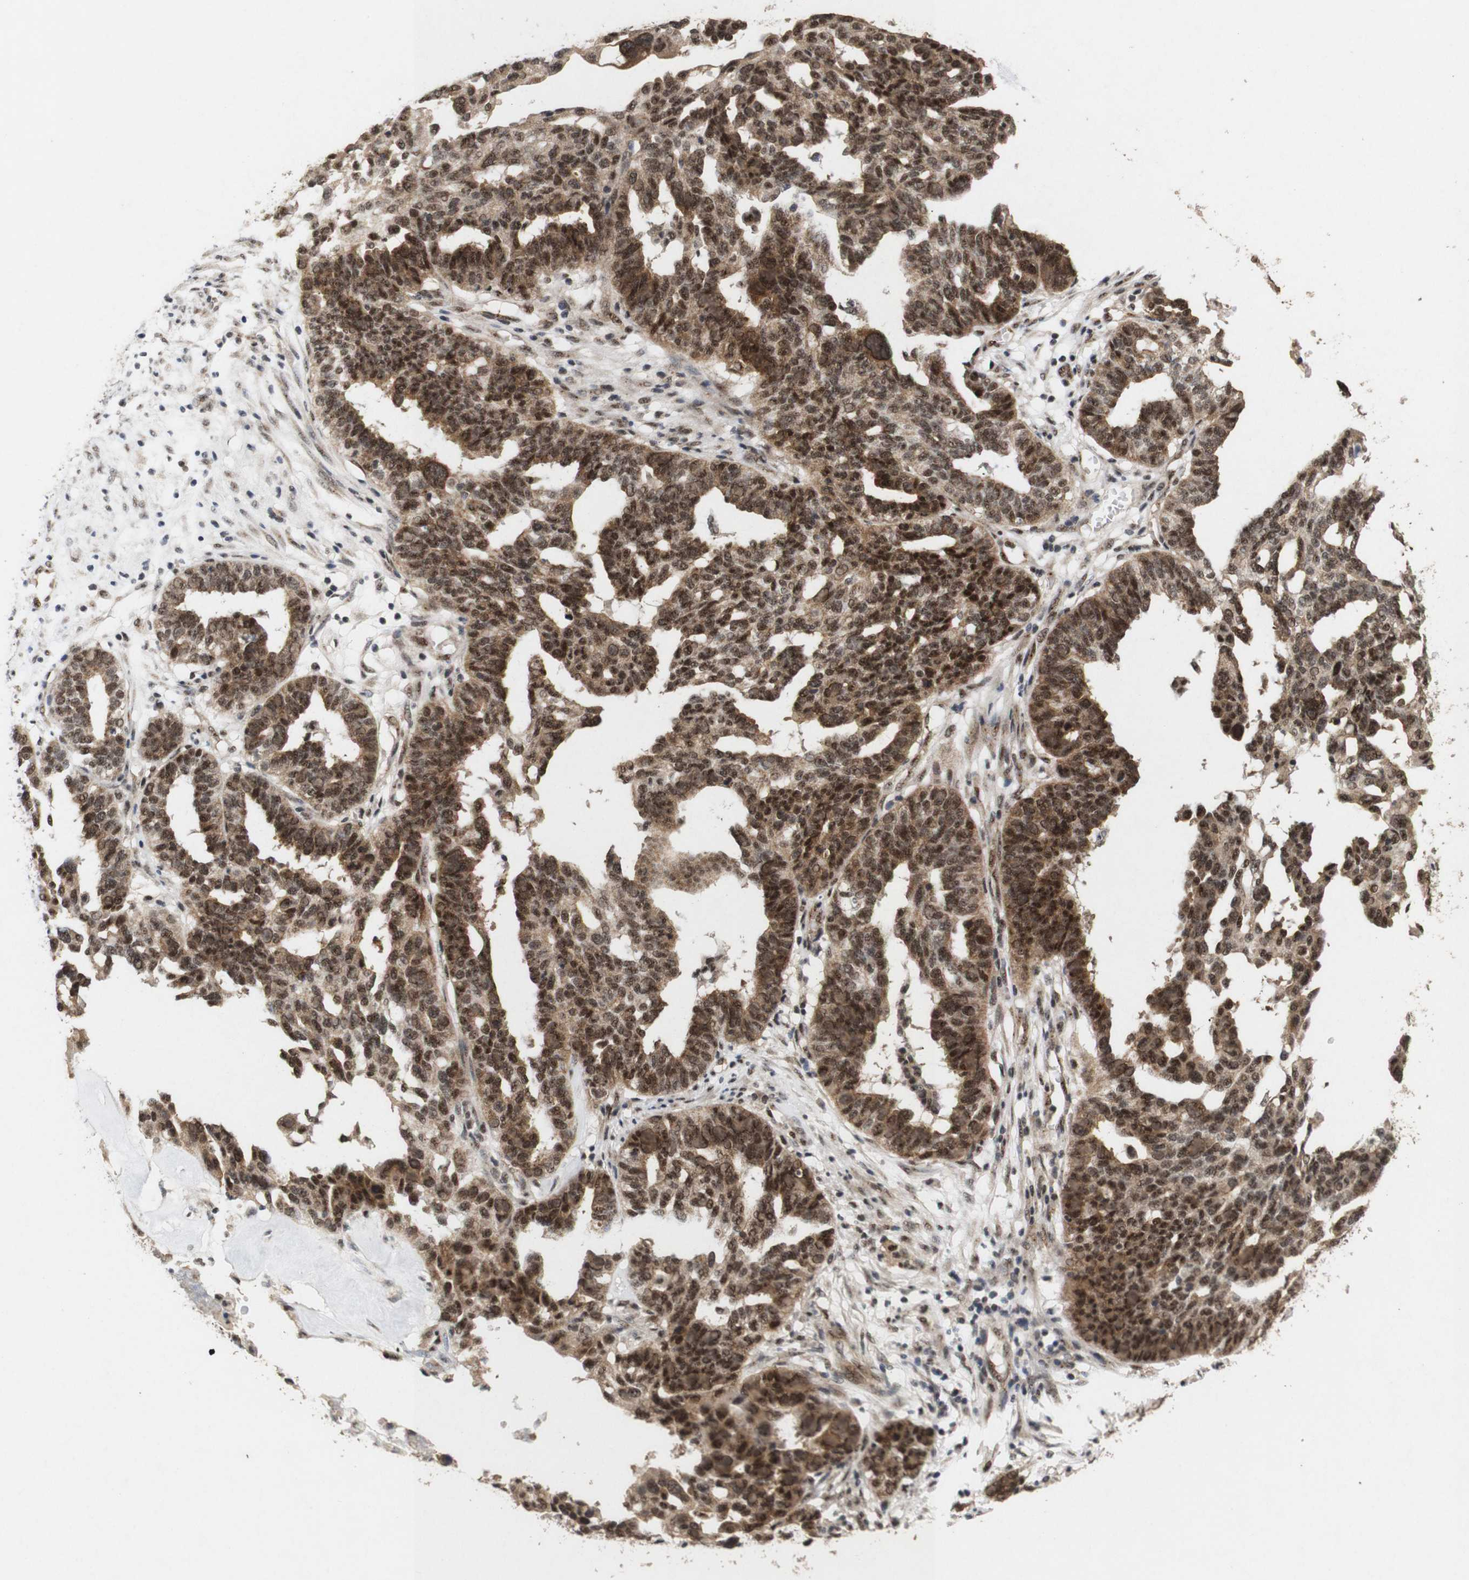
{"staining": {"intensity": "moderate", "quantity": ">75%", "location": "cytoplasmic/membranous,nuclear"}, "tissue": "ovarian cancer", "cell_type": "Tumor cells", "image_type": "cancer", "snomed": [{"axis": "morphology", "description": "Cystadenocarcinoma, serous, NOS"}, {"axis": "topography", "description": "Ovary"}], "caption": "Protein expression analysis of serous cystadenocarcinoma (ovarian) reveals moderate cytoplasmic/membranous and nuclear staining in approximately >75% of tumor cells. (DAB = brown stain, brightfield microscopy at high magnification).", "gene": "PYM1", "patient": {"sex": "female", "age": 59}}